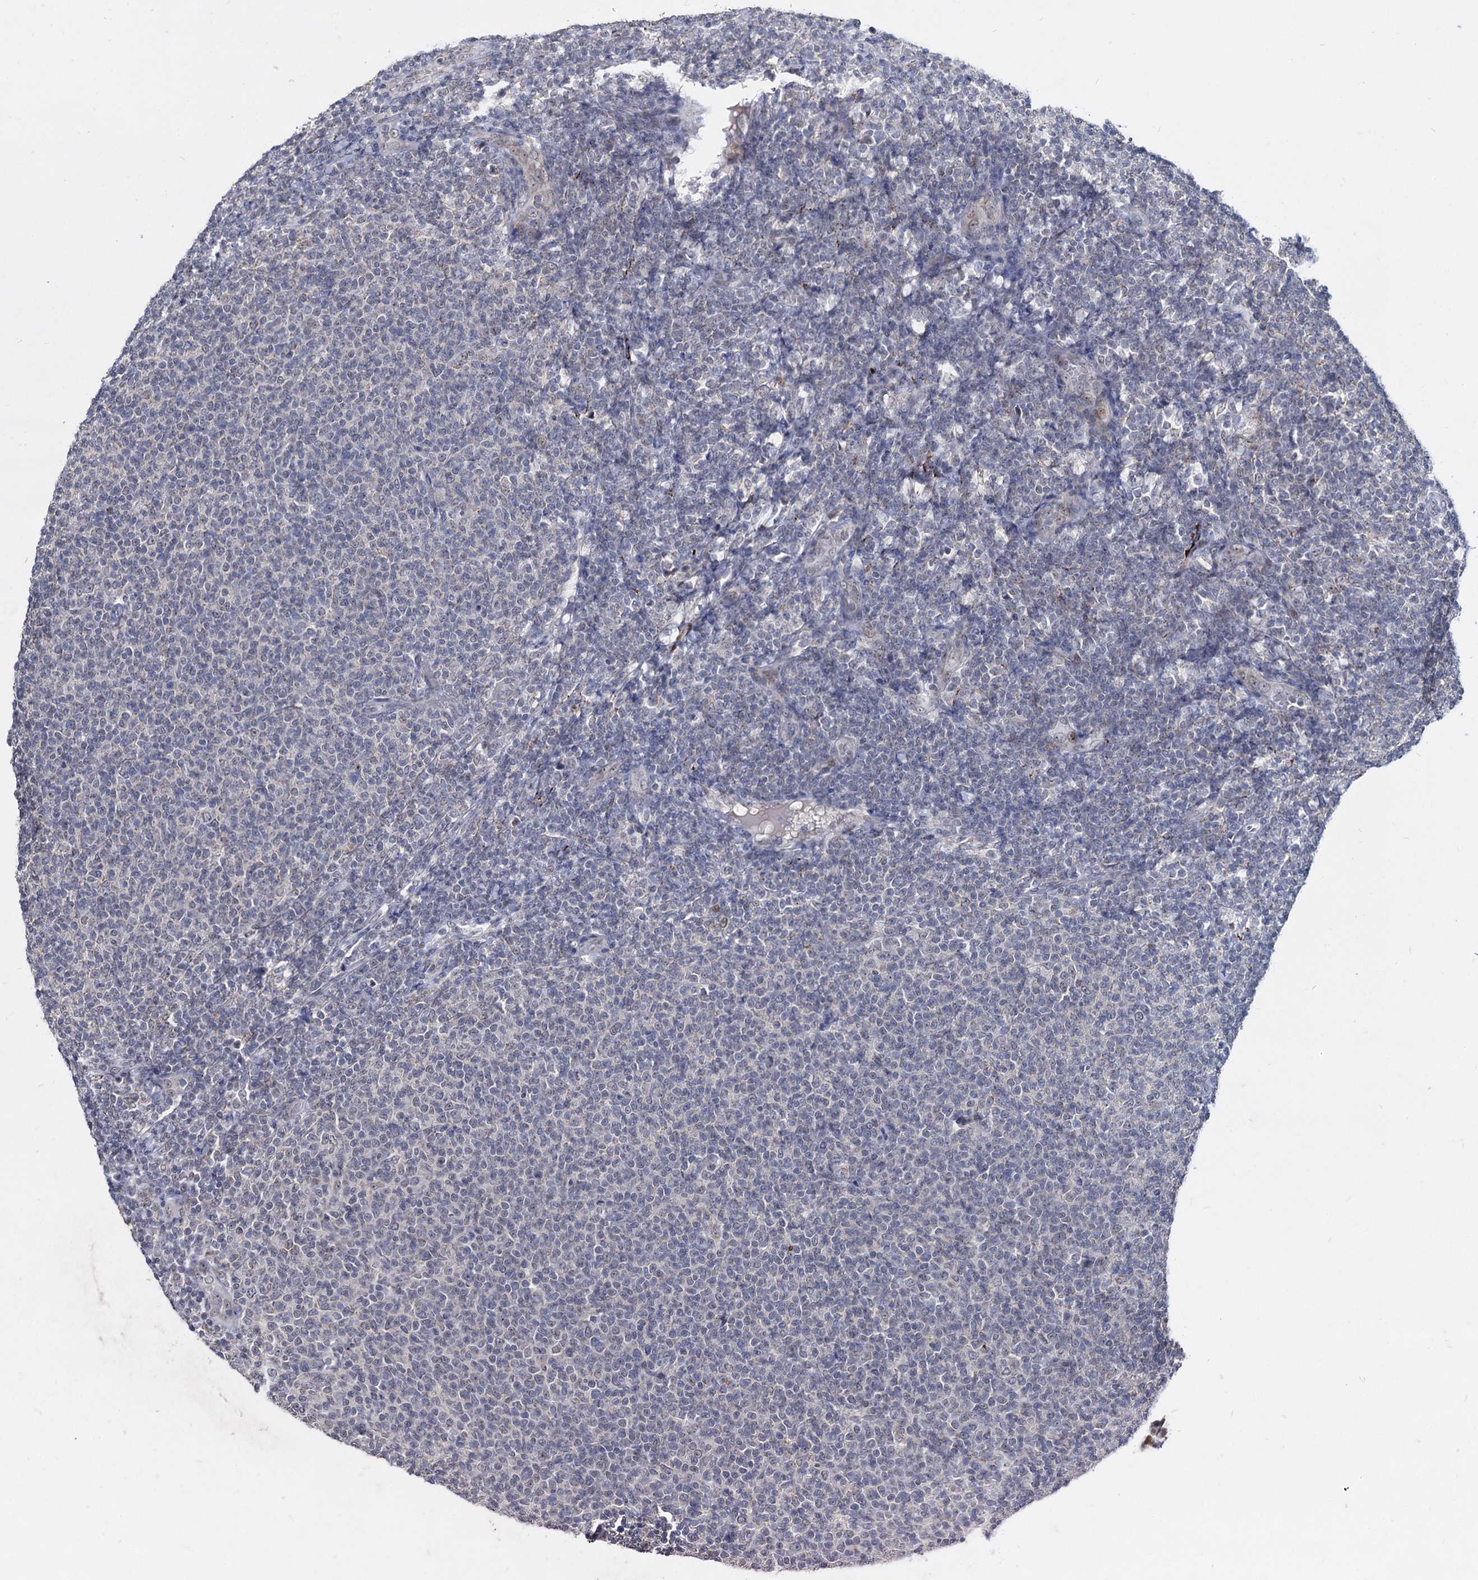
{"staining": {"intensity": "negative", "quantity": "none", "location": "none"}, "tissue": "lymphoma", "cell_type": "Tumor cells", "image_type": "cancer", "snomed": [{"axis": "morphology", "description": "Malignant lymphoma, non-Hodgkin's type, Low grade"}, {"axis": "topography", "description": "Lymph node"}], "caption": "IHC of lymphoma exhibits no expression in tumor cells.", "gene": "RPUSD4", "patient": {"sex": "male", "age": 66}}